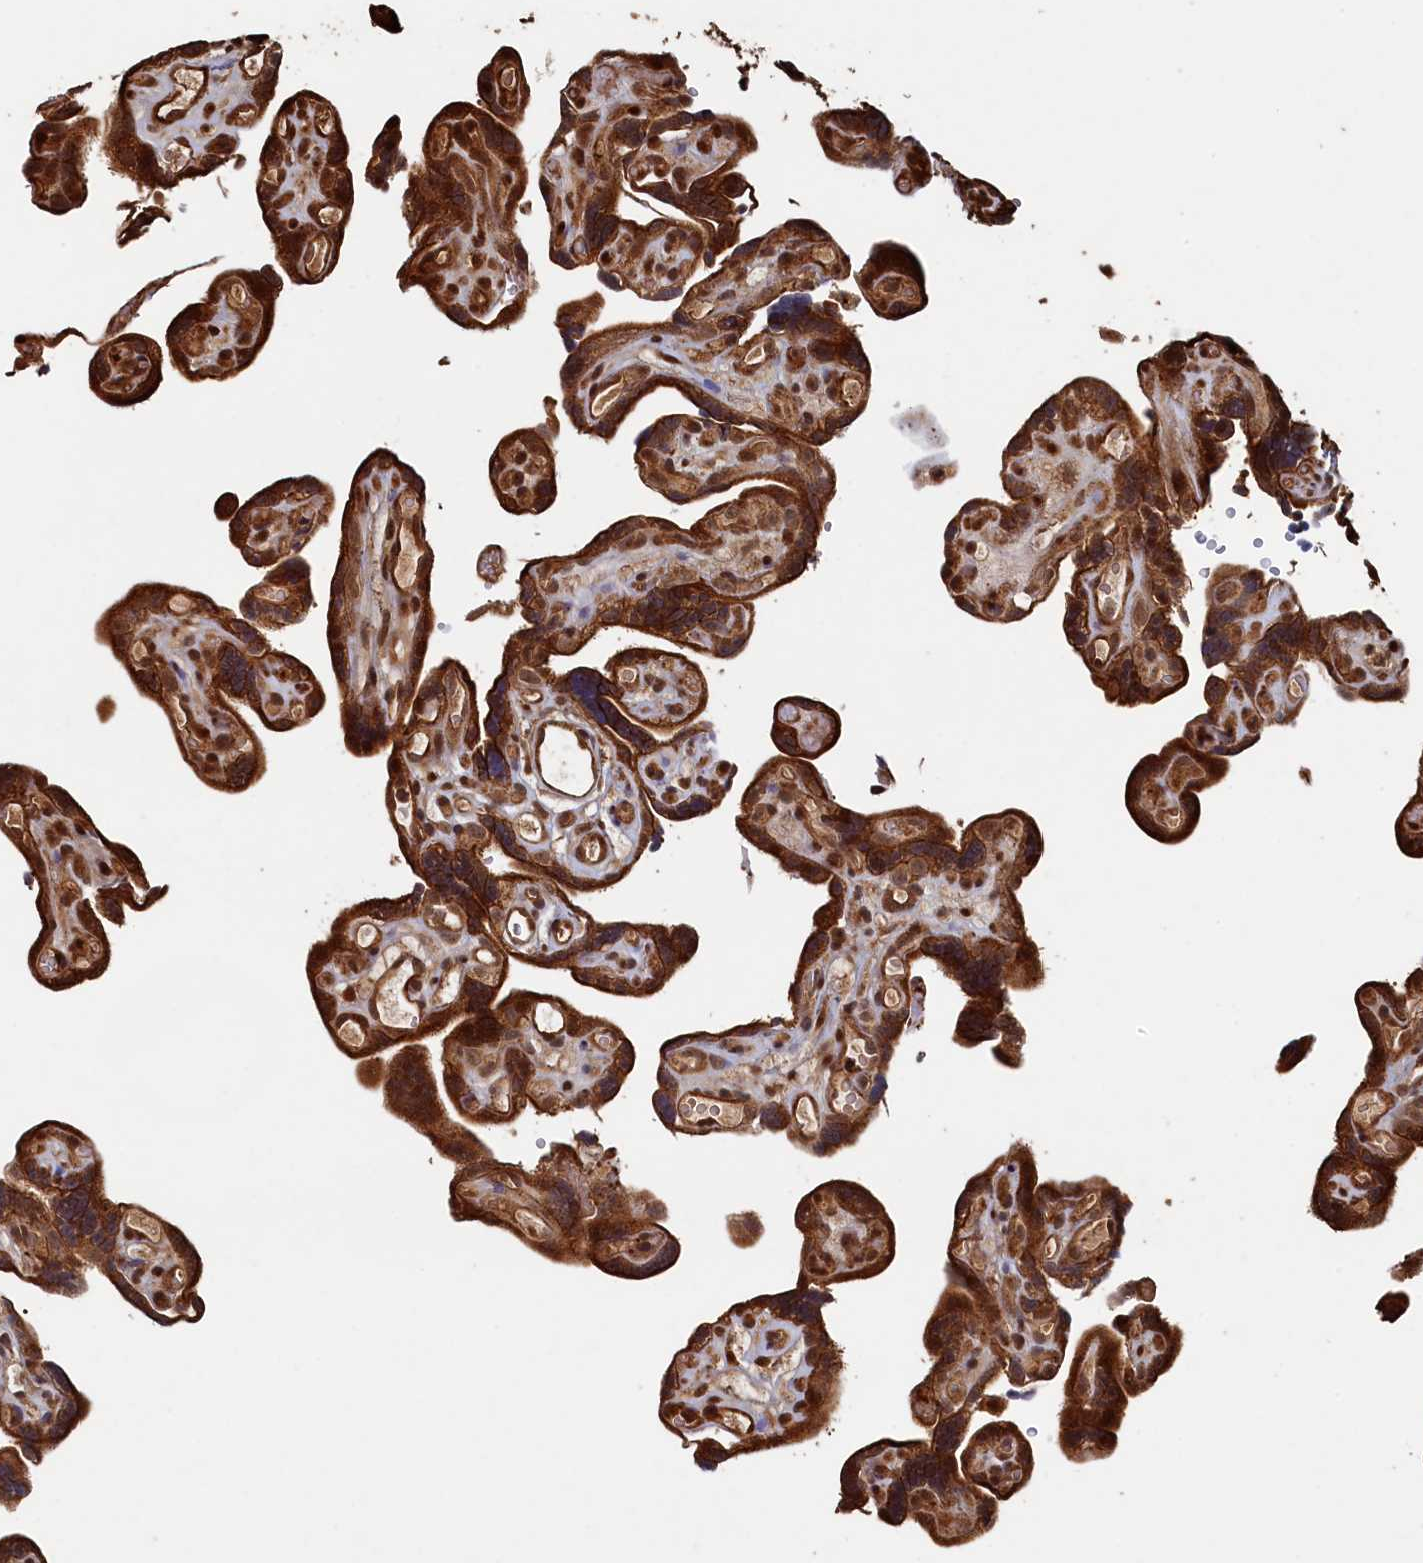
{"staining": {"intensity": "strong", "quantity": ">75%", "location": "cytoplasmic/membranous,nuclear"}, "tissue": "placenta", "cell_type": "Decidual cells", "image_type": "normal", "snomed": [{"axis": "morphology", "description": "Normal tissue, NOS"}, {"axis": "topography", "description": "Placenta"}], "caption": "The image reveals immunohistochemical staining of normal placenta. There is strong cytoplasmic/membranous,nuclear staining is appreciated in approximately >75% of decidual cells.", "gene": "PIGN", "patient": {"sex": "female", "age": 30}}